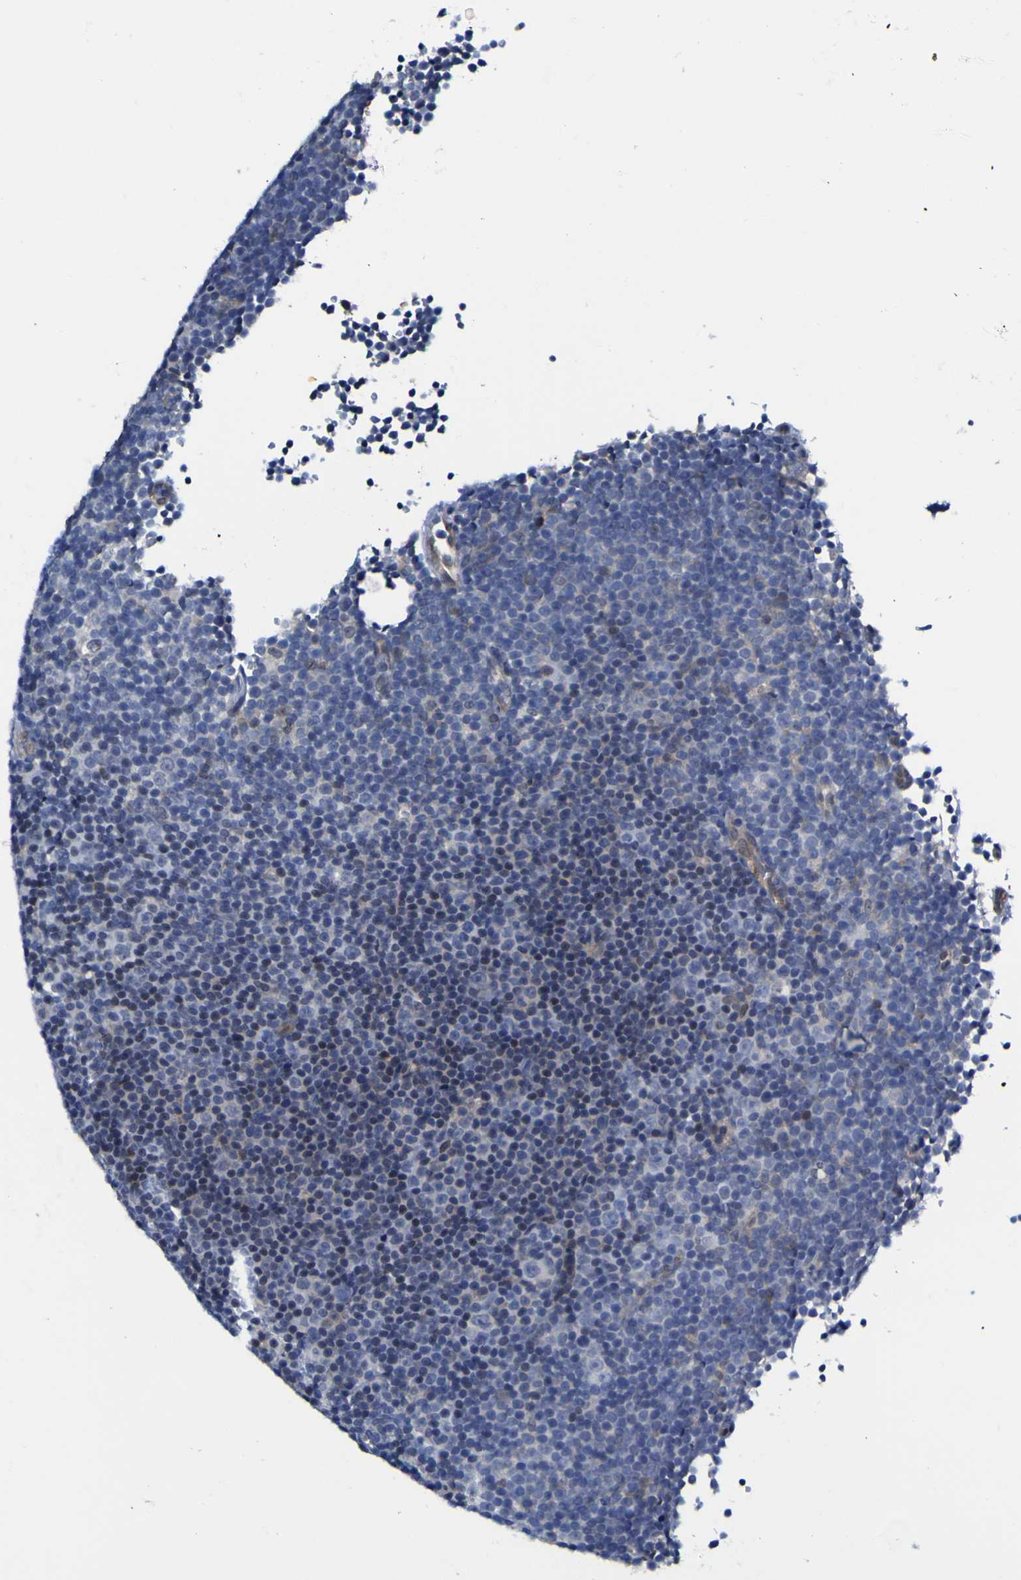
{"staining": {"intensity": "negative", "quantity": "none", "location": "none"}, "tissue": "lymphoma", "cell_type": "Tumor cells", "image_type": "cancer", "snomed": [{"axis": "morphology", "description": "Malignant lymphoma, non-Hodgkin's type, Low grade"}, {"axis": "topography", "description": "Lymph node"}], "caption": "DAB (3,3'-diaminobenzidine) immunohistochemical staining of human lymphoma displays no significant staining in tumor cells.", "gene": "CASP6", "patient": {"sex": "female", "age": 67}}